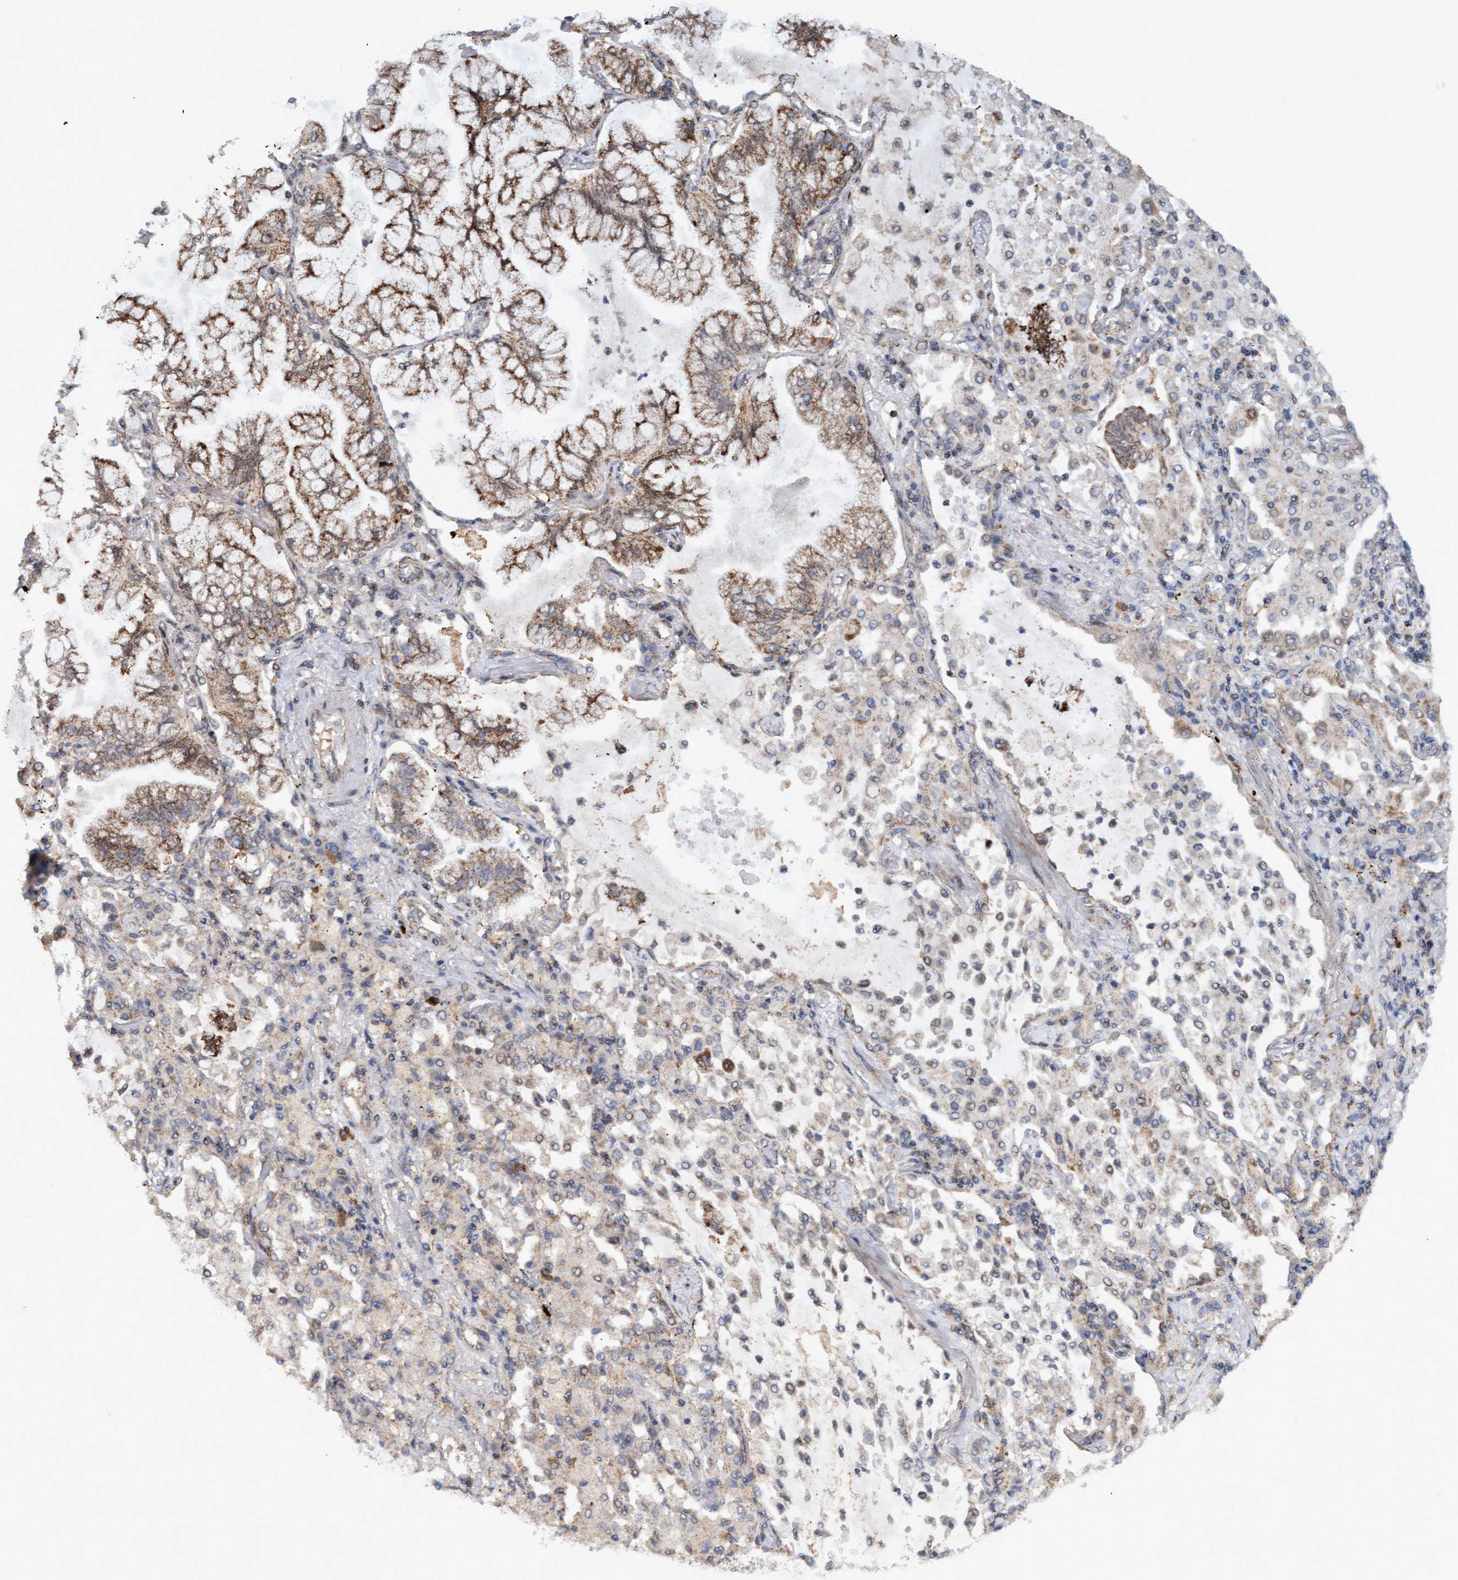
{"staining": {"intensity": "moderate", "quantity": ">75%", "location": "cytoplasmic/membranous"}, "tissue": "lung cancer", "cell_type": "Tumor cells", "image_type": "cancer", "snomed": [{"axis": "morphology", "description": "Adenocarcinoma, NOS"}, {"axis": "topography", "description": "Lung"}], "caption": "Lung adenocarcinoma was stained to show a protein in brown. There is medium levels of moderate cytoplasmic/membranous staining in approximately >75% of tumor cells.", "gene": "MGLL", "patient": {"sex": "female", "age": 70}}